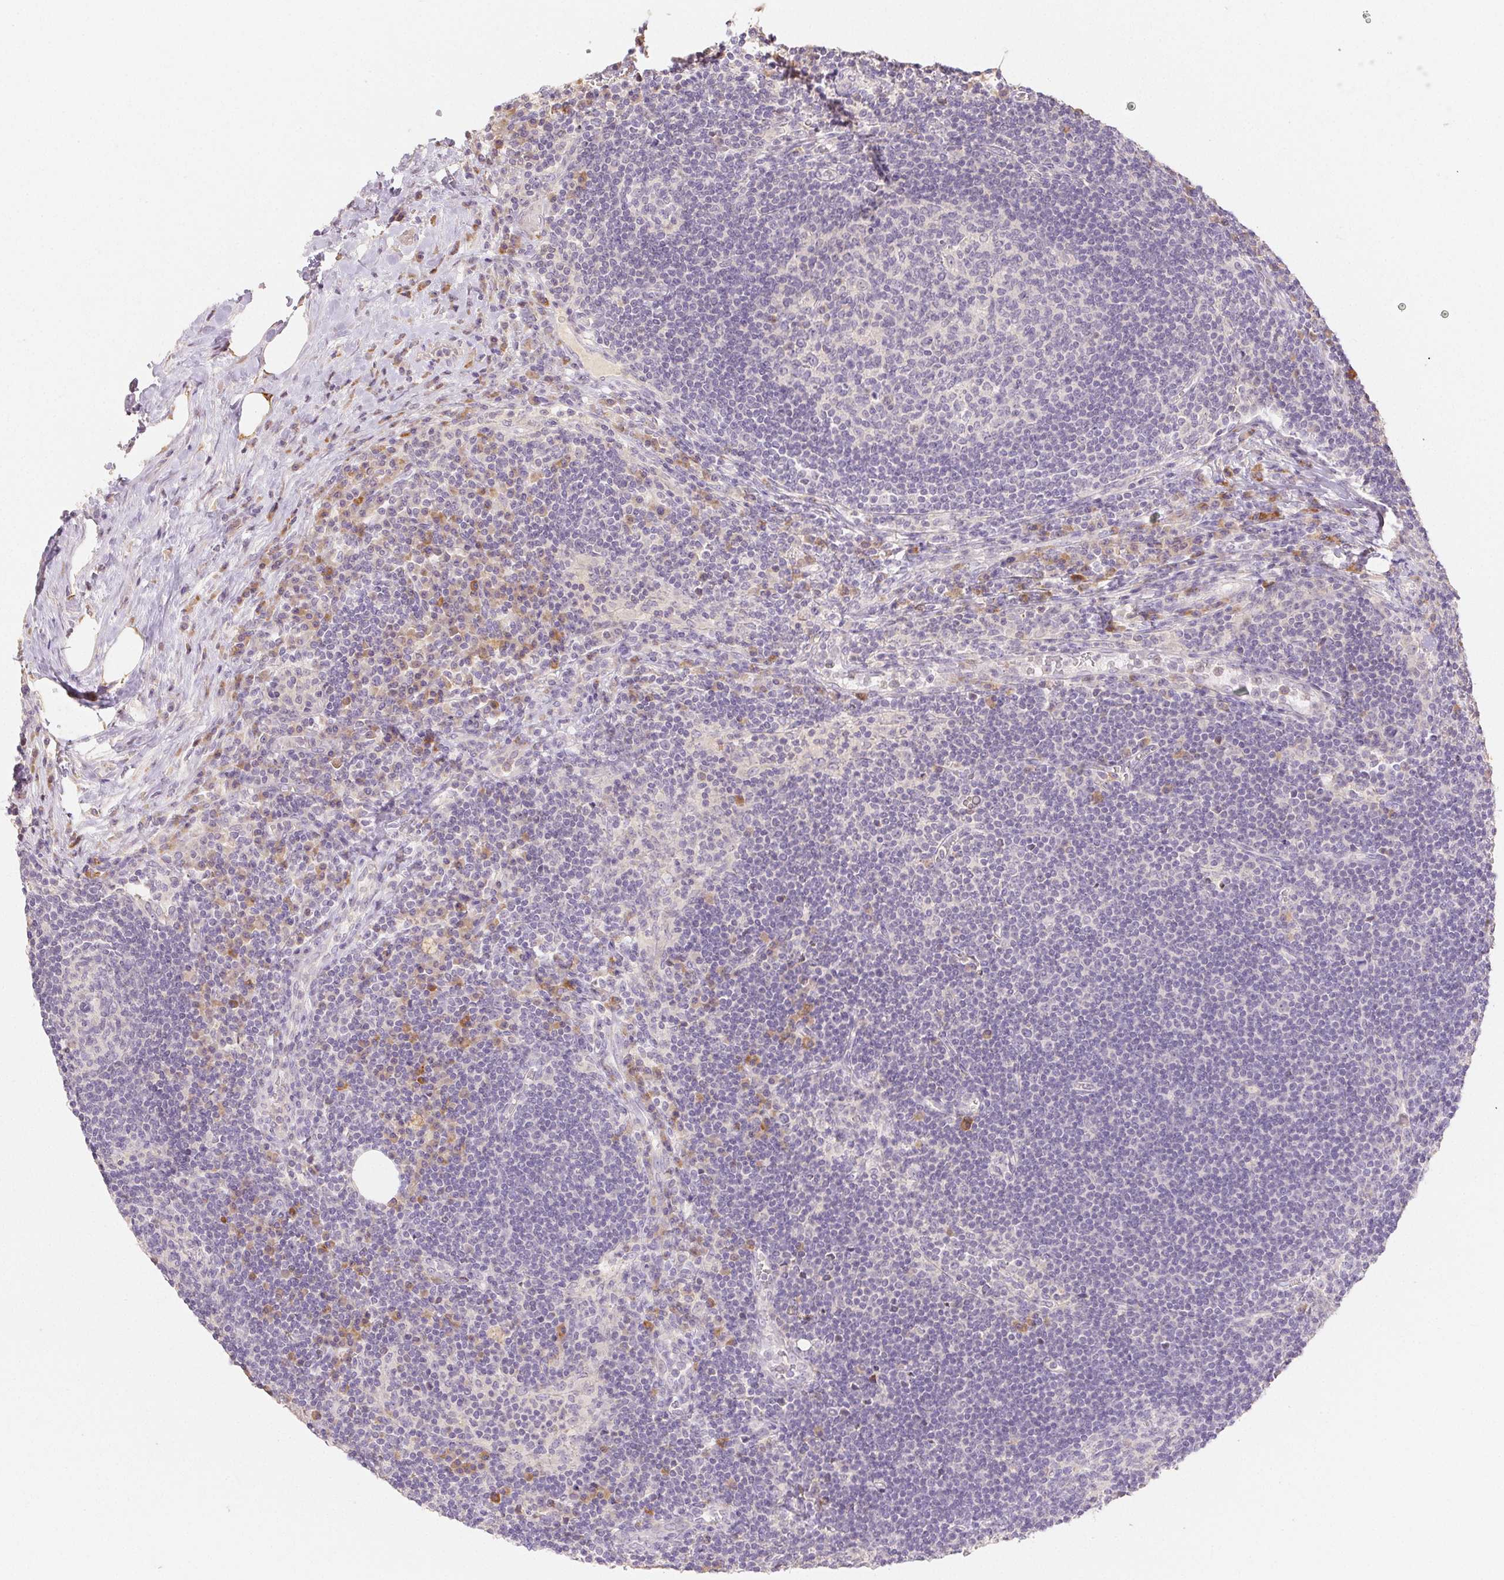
{"staining": {"intensity": "negative", "quantity": "none", "location": "none"}, "tissue": "lymph node", "cell_type": "Germinal center cells", "image_type": "normal", "snomed": [{"axis": "morphology", "description": "Normal tissue, NOS"}, {"axis": "topography", "description": "Lymph node"}], "caption": "DAB (3,3'-diaminobenzidine) immunohistochemical staining of normal lymph node reveals no significant expression in germinal center cells. The staining is performed using DAB brown chromogen with nuclei counter-stained in using hematoxylin.", "gene": "ACVR1B", "patient": {"sex": "male", "age": 67}}